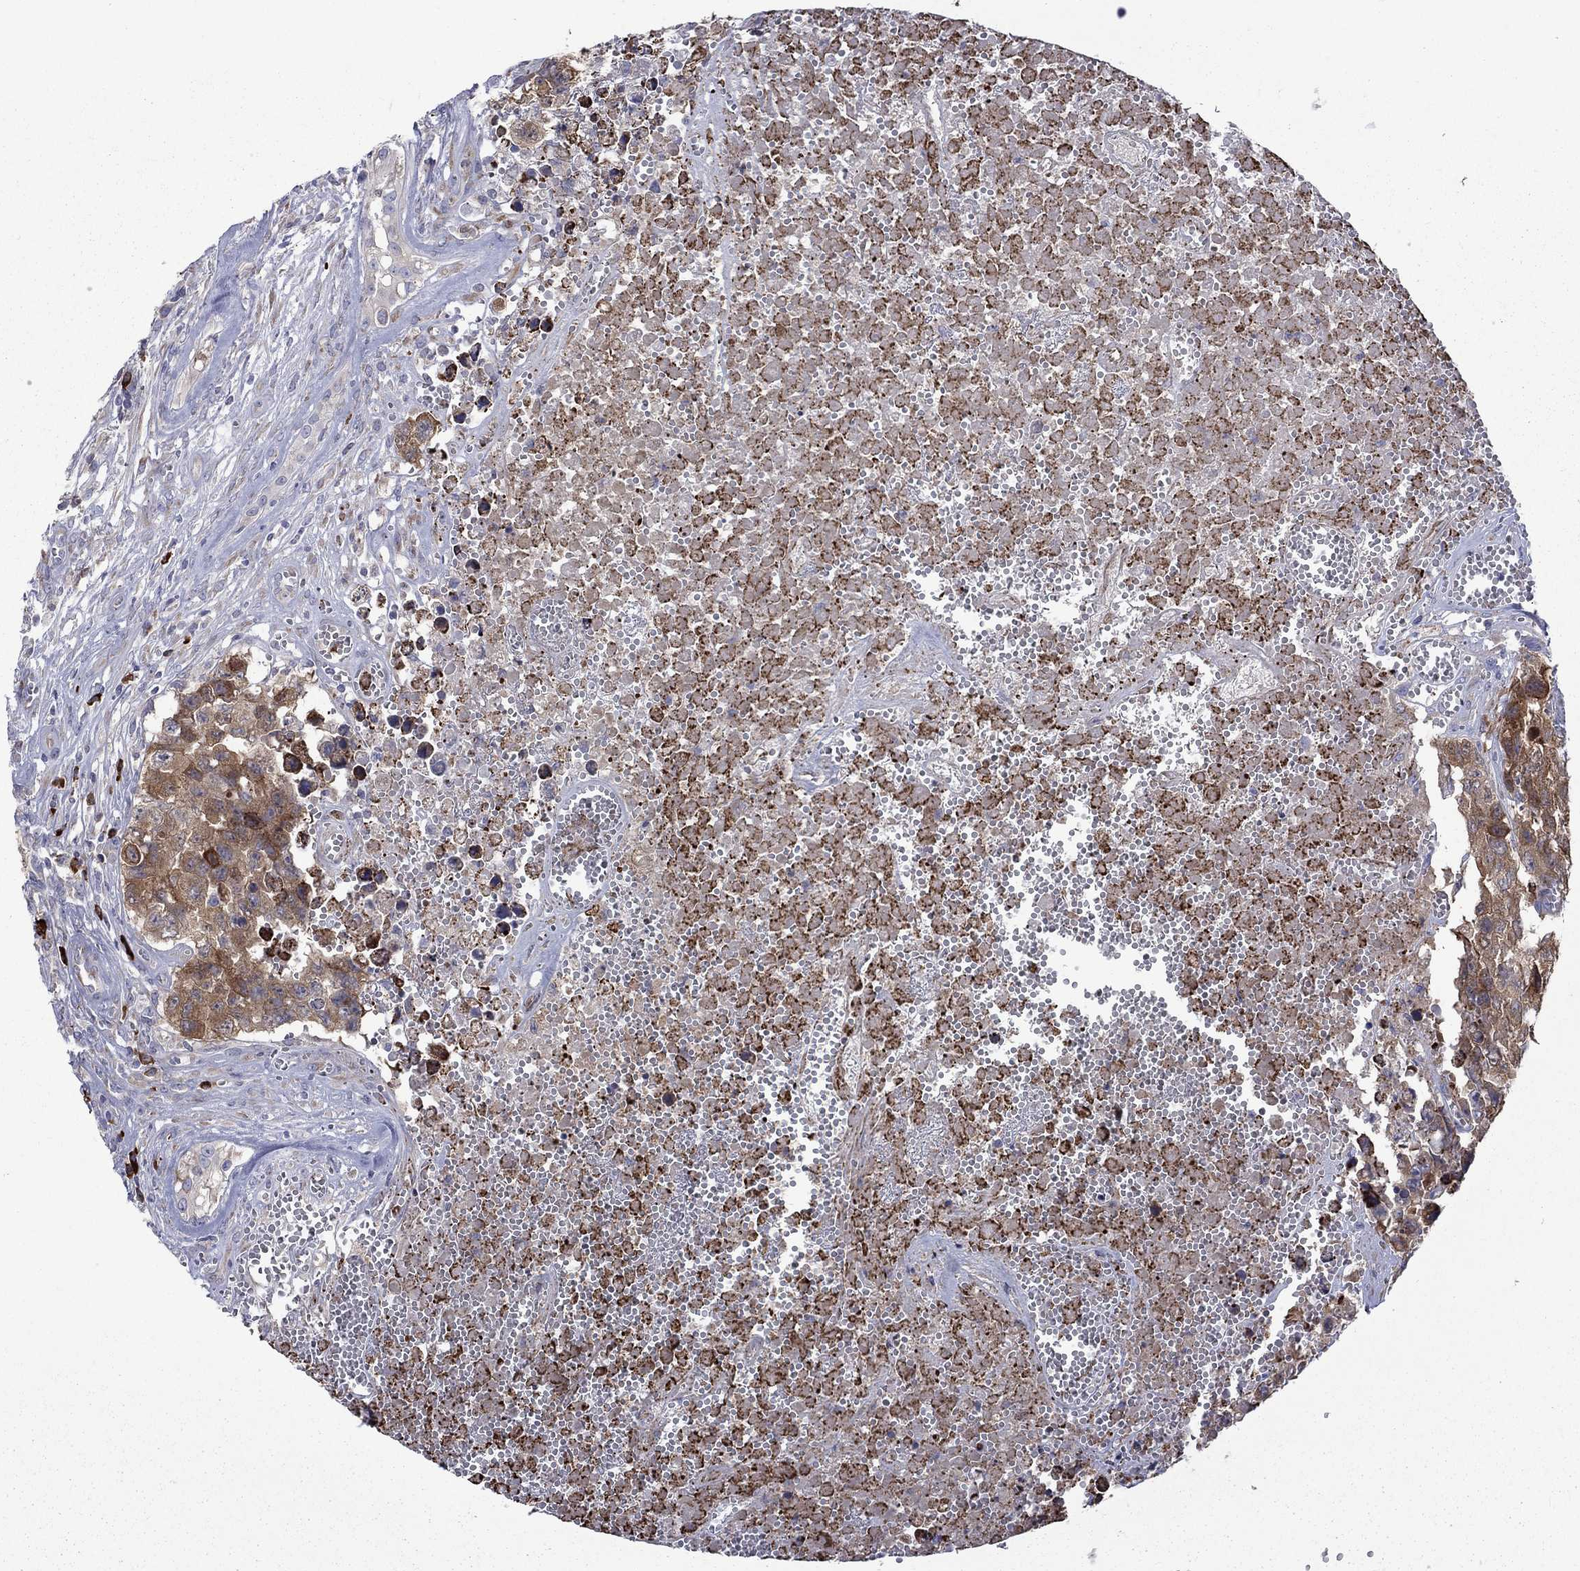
{"staining": {"intensity": "moderate", "quantity": ">75%", "location": "cytoplasmic/membranous"}, "tissue": "testis cancer", "cell_type": "Tumor cells", "image_type": "cancer", "snomed": [{"axis": "morphology", "description": "Carcinoma, Embryonal, NOS"}, {"axis": "topography", "description": "Testis"}], "caption": "Testis embryonal carcinoma stained with a protein marker shows moderate staining in tumor cells.", "gene": "ASNS", "patient": {"sex": "male", "age": 23}}